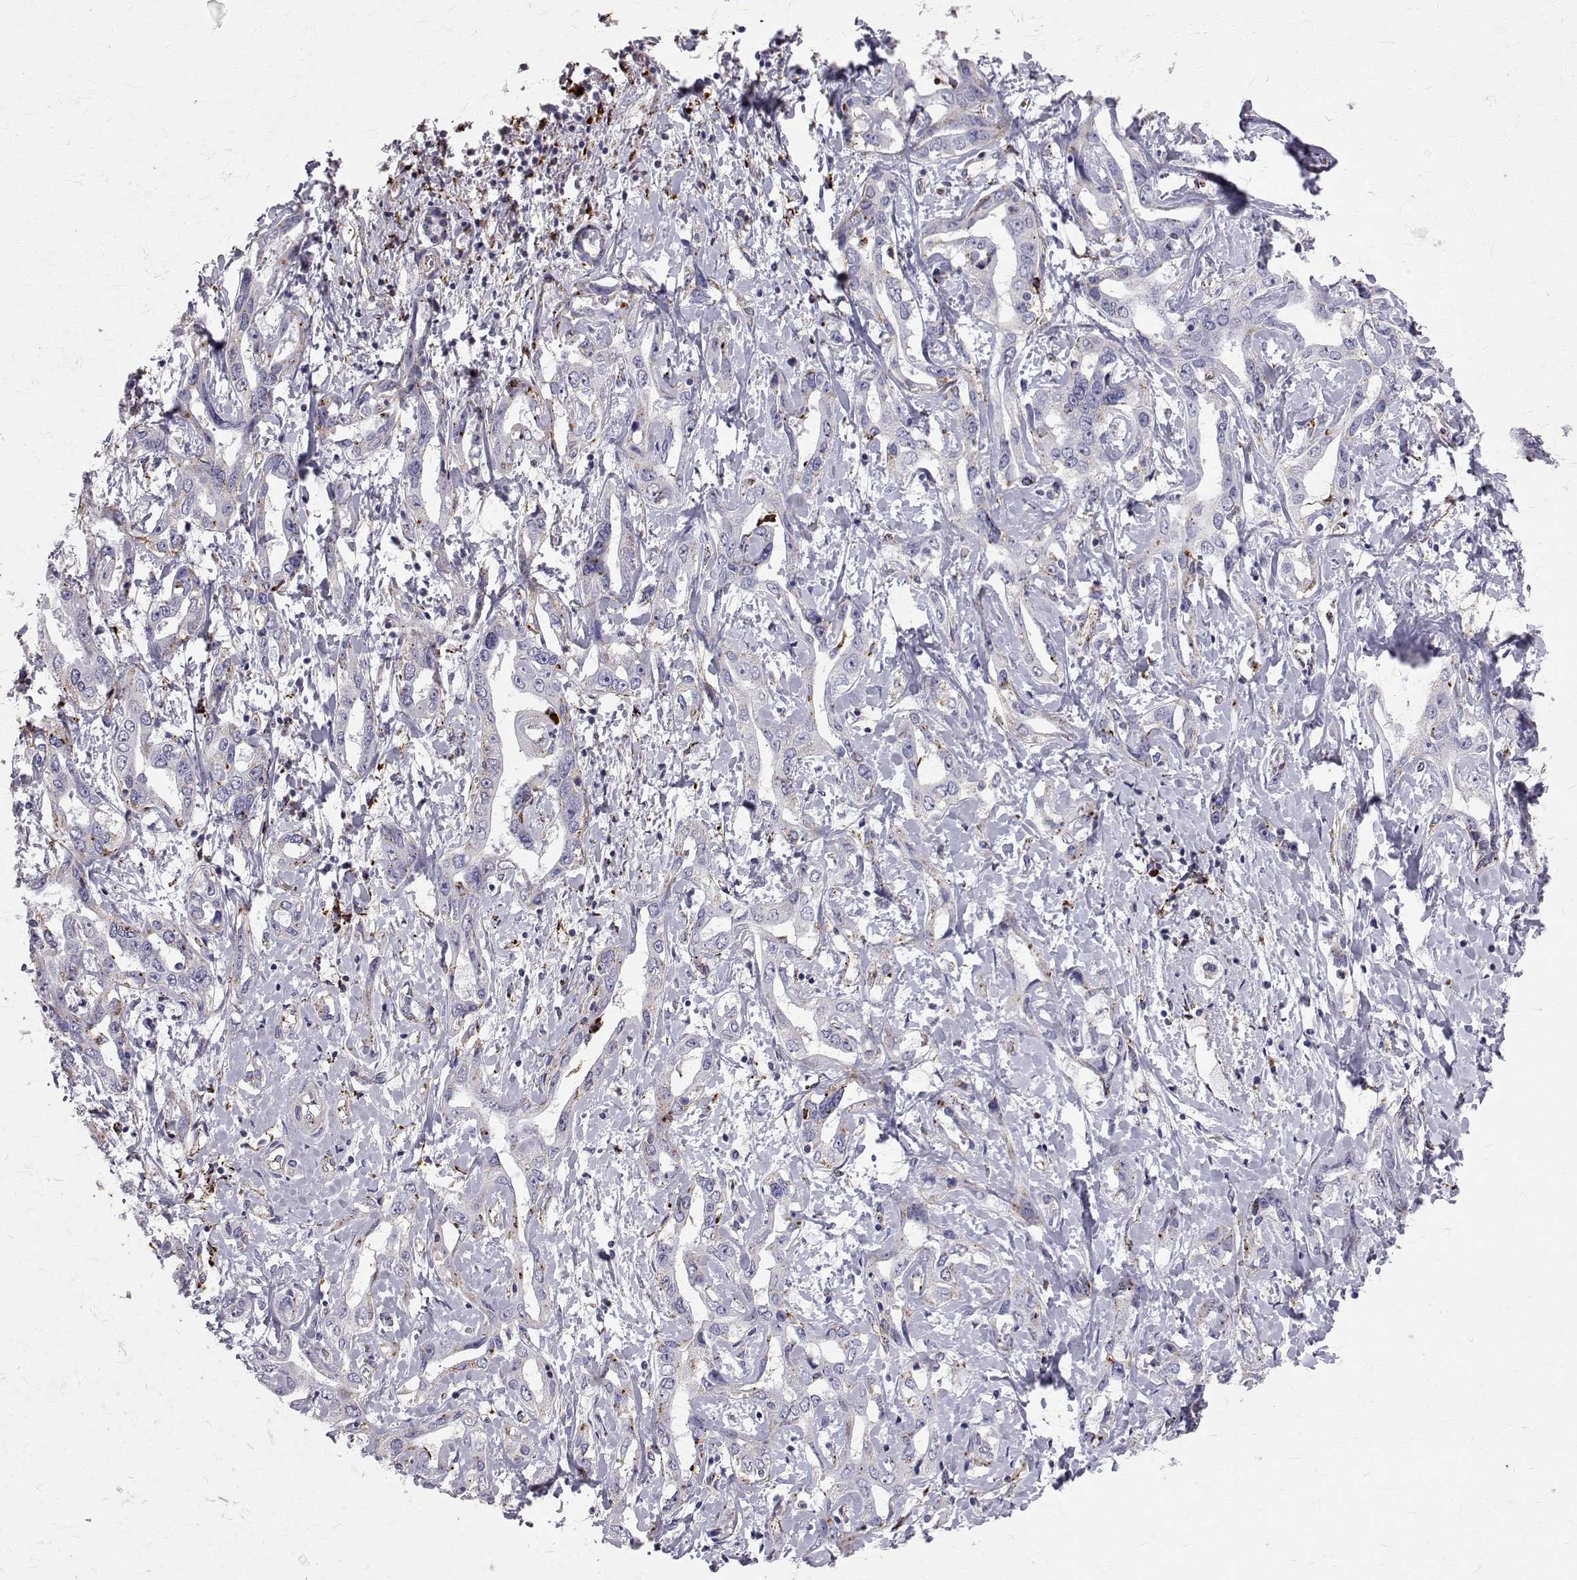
{"staining": {"intensity": "negative", "quantity": "none", "location": "none"}, "tissue": "liver cancer", "cell_type": "Tumor cells", "image_type": "cancer", "snomed": [{"axis": "morphology", "description": "Cholangiocarcinoma"}, {"axis": "topography", "description": "Liver"}], "caption": "Human liver cholangiocarcinoma stained for a protein using immunohistochemistry reveals no staining in tumor cells.", "gene": "TPP1", "patient": {"sex": "male", "age": 59}}